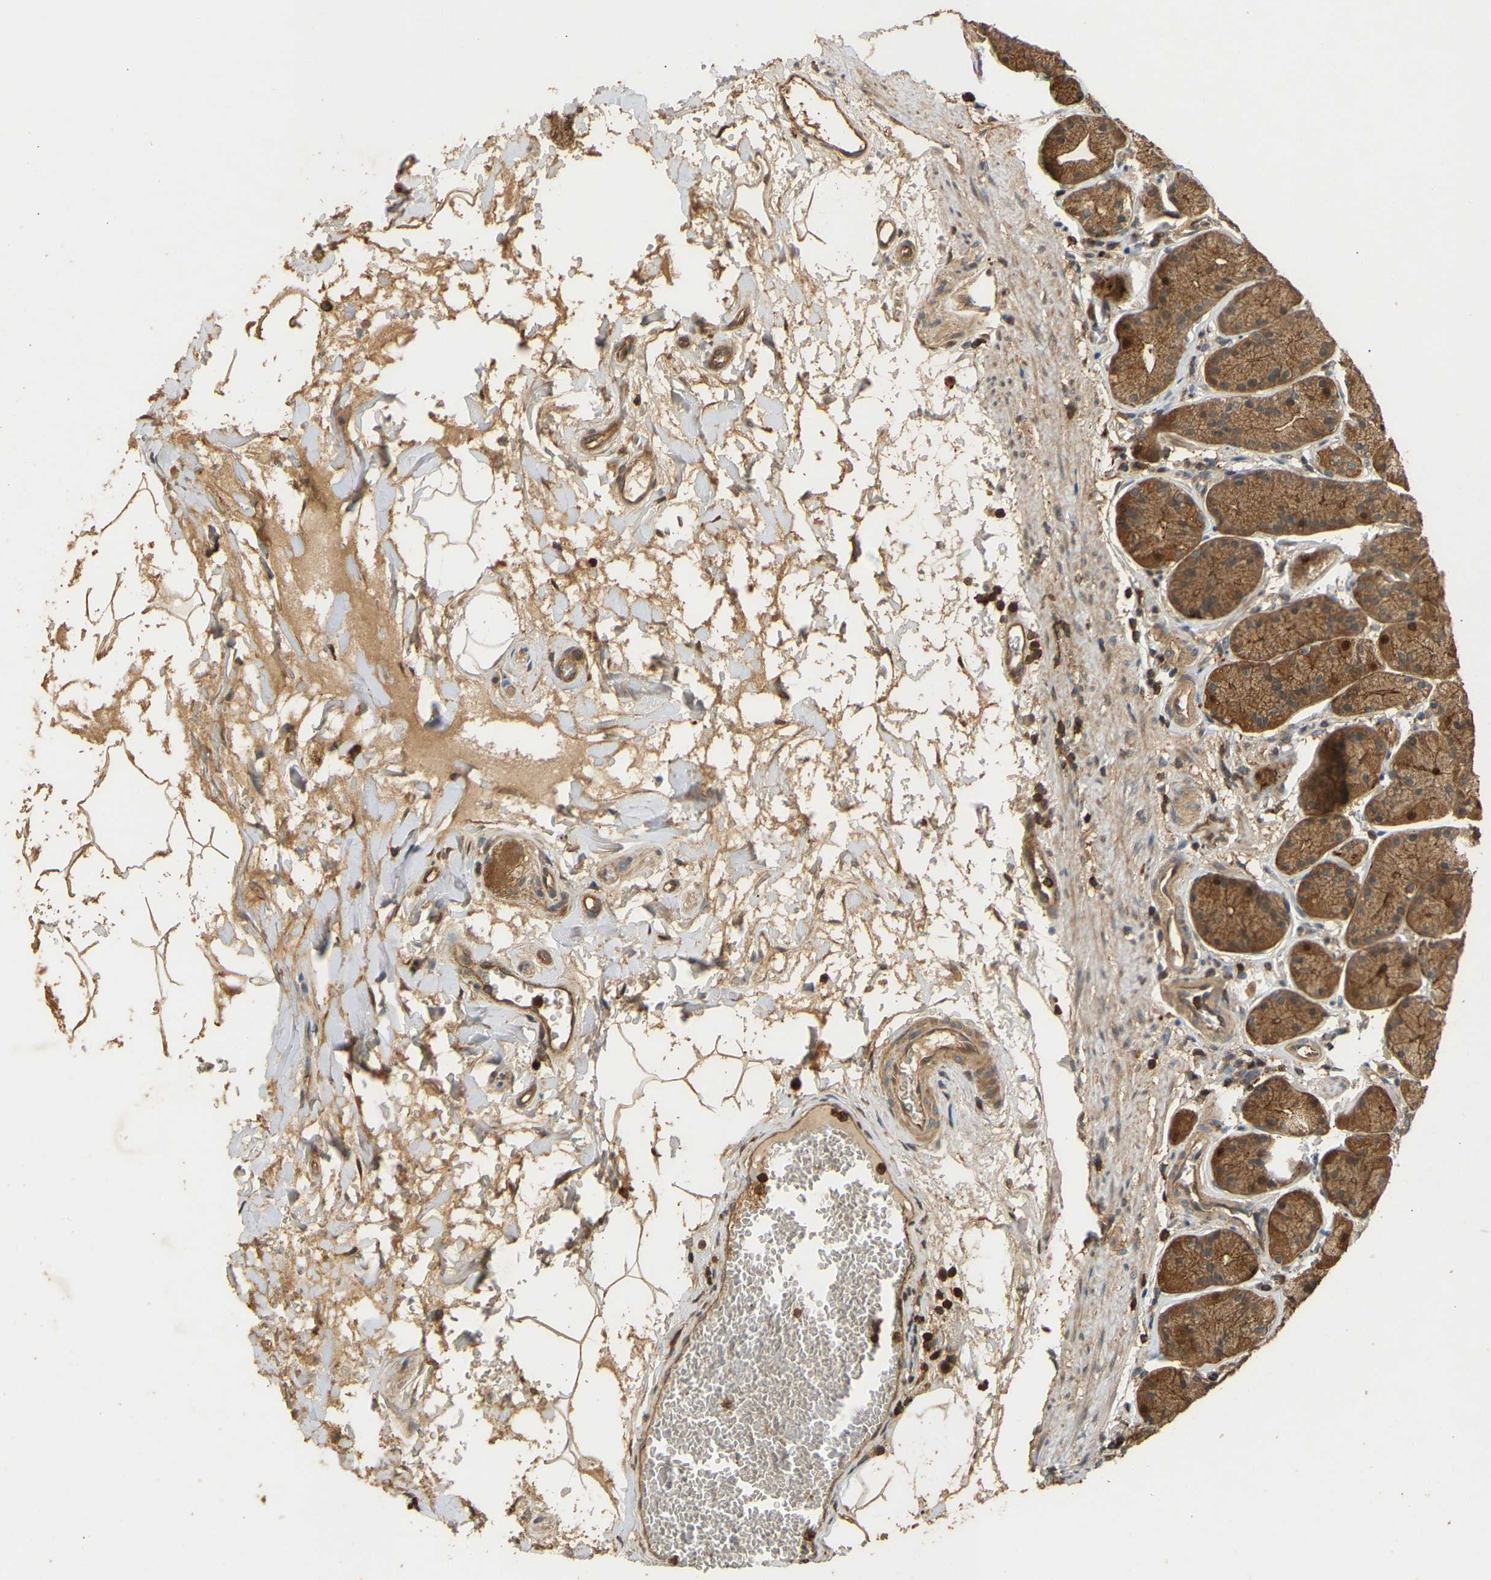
{"staining": {"intensity": "moderate", "quantity": ">75%", "location": "cytoplasmic/membranous,nuclear"}, "tissue": "stomach", "cell_type": "Glandular cells", "image_type": "normal", "snomed": [{"axis": "morphology", "description": "Normal tissue, NOS"}, {"axis": "topography", "description": "Stomach"}], "caption": "IHC staining of benign stomach, which shows medium levels of moderate cytoplasmic/membranous,nuclear positivity in about >75% of glandular cells indicating moderate cytoplasmic/membranous,nuclear protein expression. The staining was performed using DAB (3,3'-diaminobenzidine) (brown) for protein detection and nuclei were counterstained in hematoxylin (blue).", "gene": "ENSG00000282218", "patient": {"sex": "male", "age": 42}}